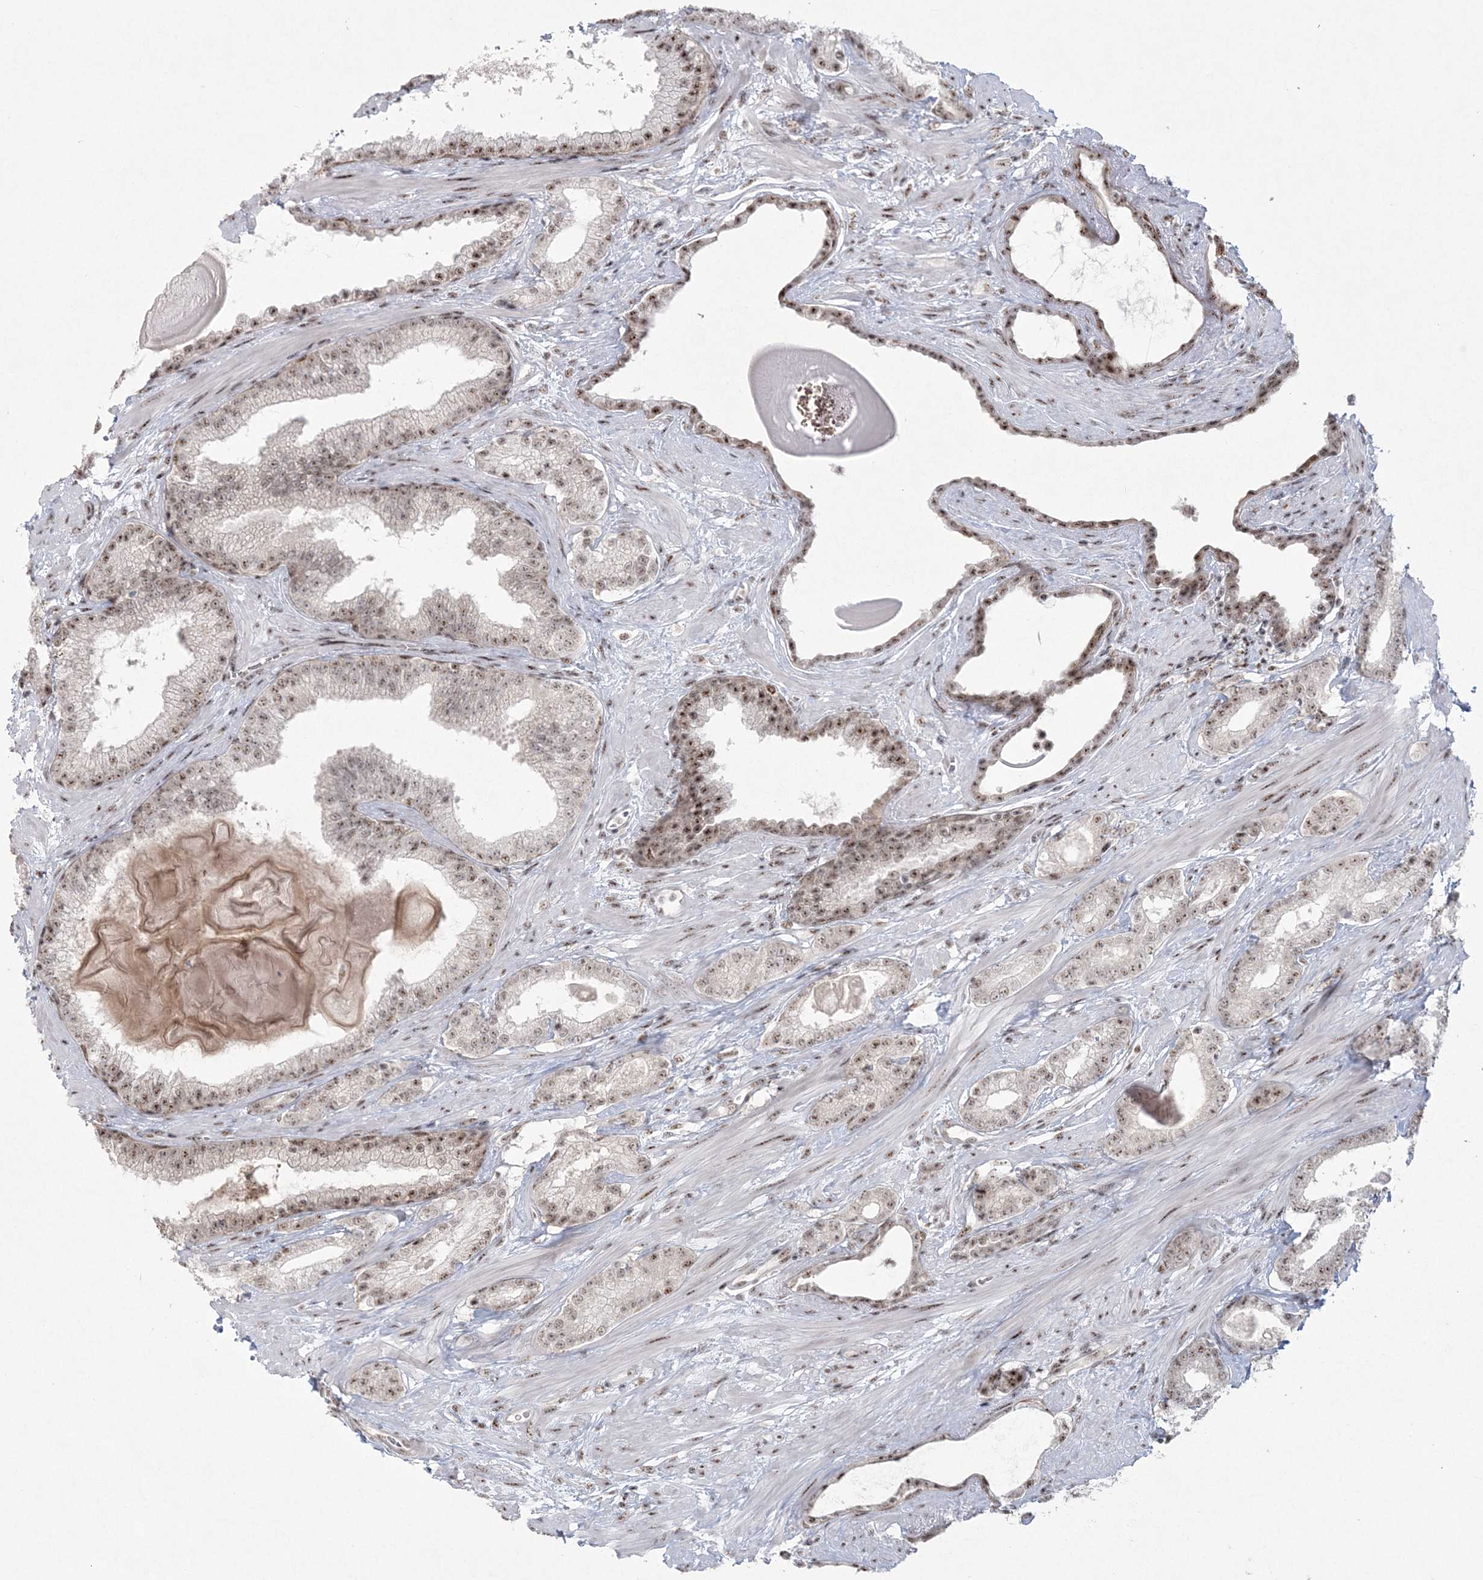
{"staining": {"intensity": "moderate", "quantity": "25%-75%", "location": "nuclear"}, "tissue": "prostate cancer", "cell_type": "Tumor cells", "image_type": "cancer", "snomed": [{"axis": "morphology", "description": "Adenocarcinoma, Low grade"}, {"axis": "topography", "description": "Prostate"}], "caption": "High-power microscopy captured an immunohistochemistry histopathology image of low-grade adenocarcinoma (prostate), revealing moderate nuclear staining in approximately 25%-75% of tumor cells. (Stains: DAB in brown, nuclei in blue, Microscopy: brightfield microscopy at high magnification).", "gene": "KDM6B", "patient": {"sex": "male", "age": 70}}